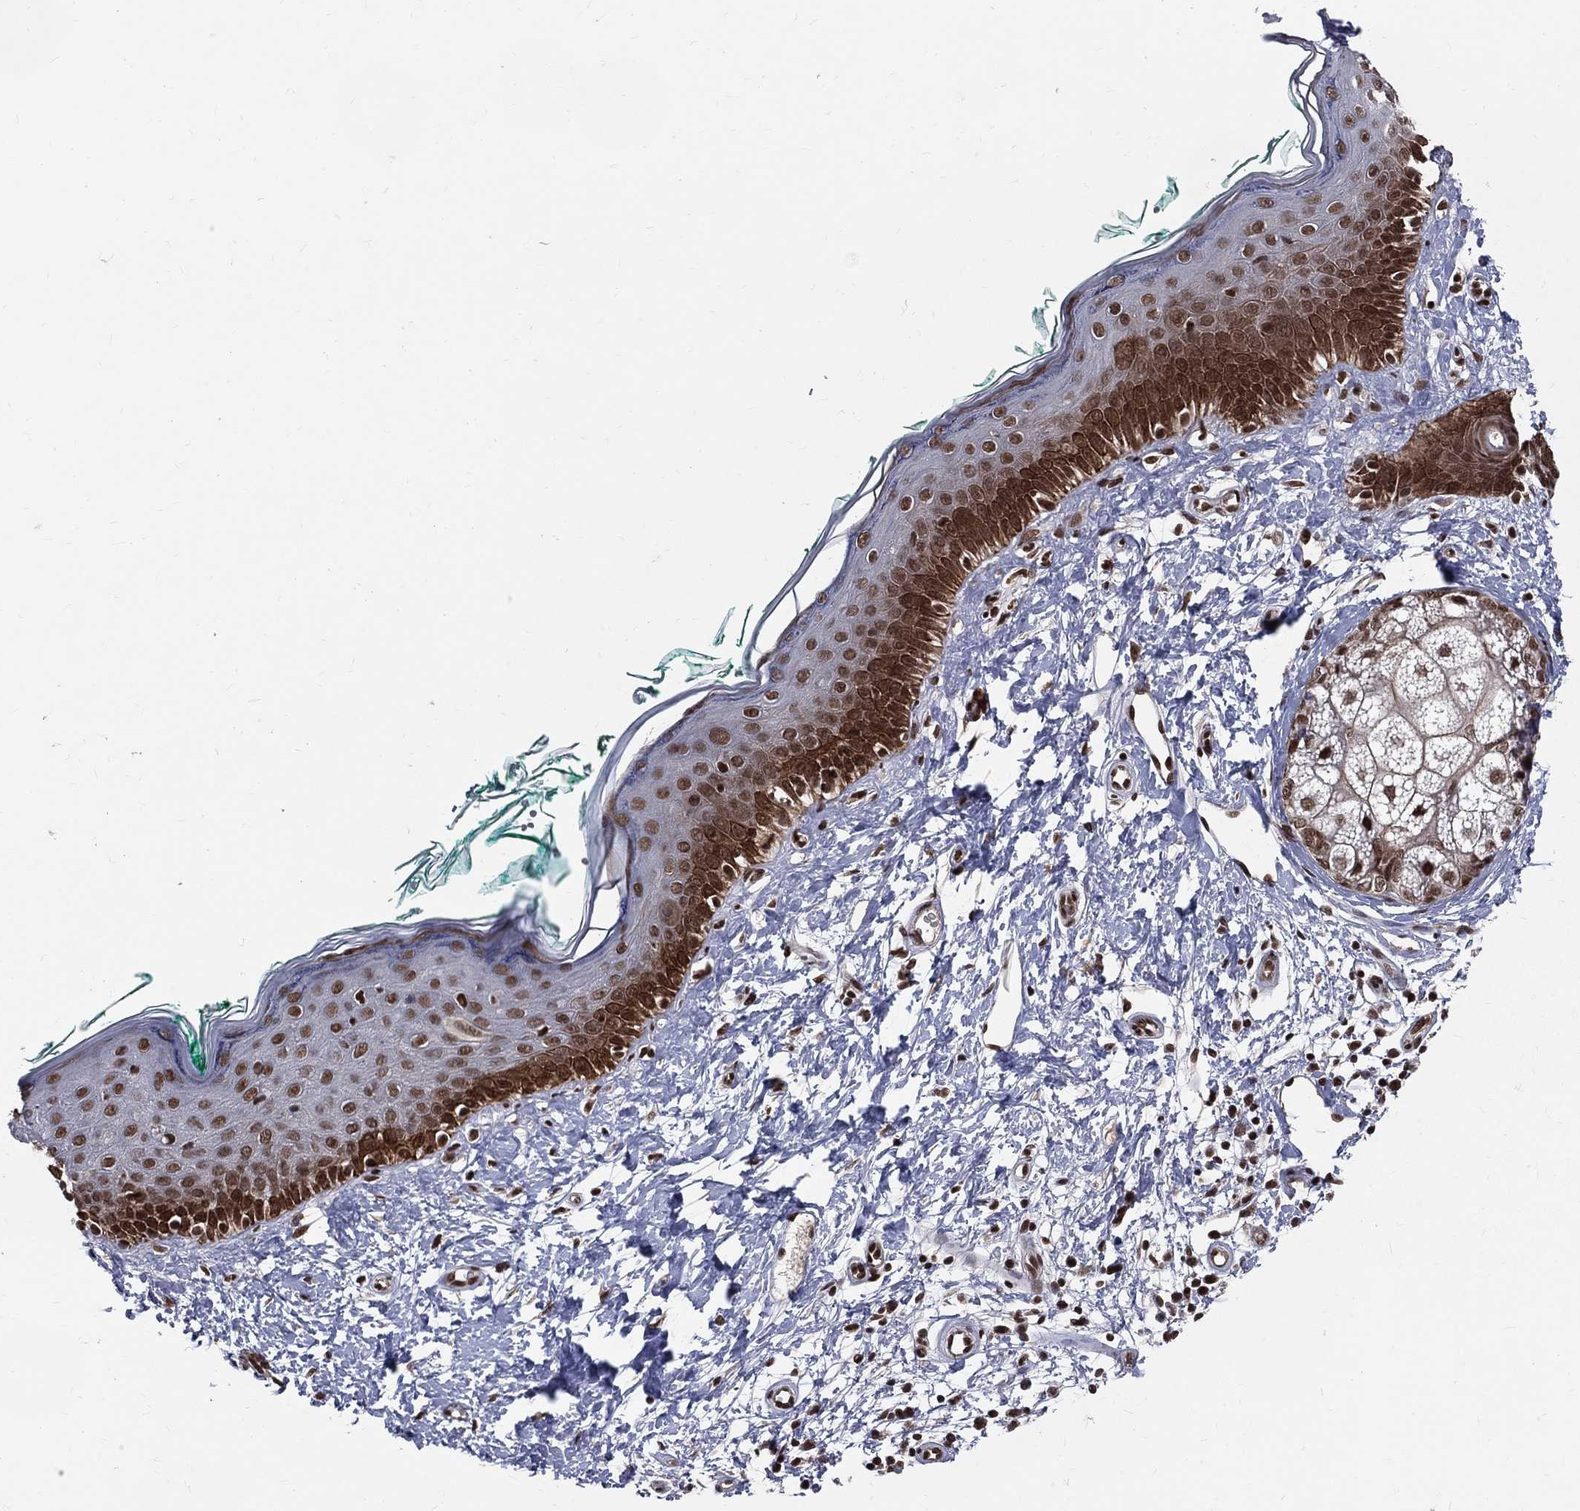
{"staining": {"intensity": "strong", "quantity": ">75%", "location": "nuclear"}, "tissue": "skin", "cell_type": "Fibroblasts", "image_type": "normal", "snomed": [{"axis": "morphology", "description": "Normal tissue, NOS"}, {"axis": "morphology", "description": "Basal cell carcinoma"}, {"axis": "topography", "description": "Skin"}], "caption": "IHC (DAB (3,3'-diaminobenzidine)) staining of normal skin reveals strong nuclear protein positivity in about >75% of fibroblasts. (DAB (3,3'-diaminobenzidine) IHC with brightfield microscopy, high magnification).", "gene": "SMC3", "patient": {"sex": "male", "age": 33}}